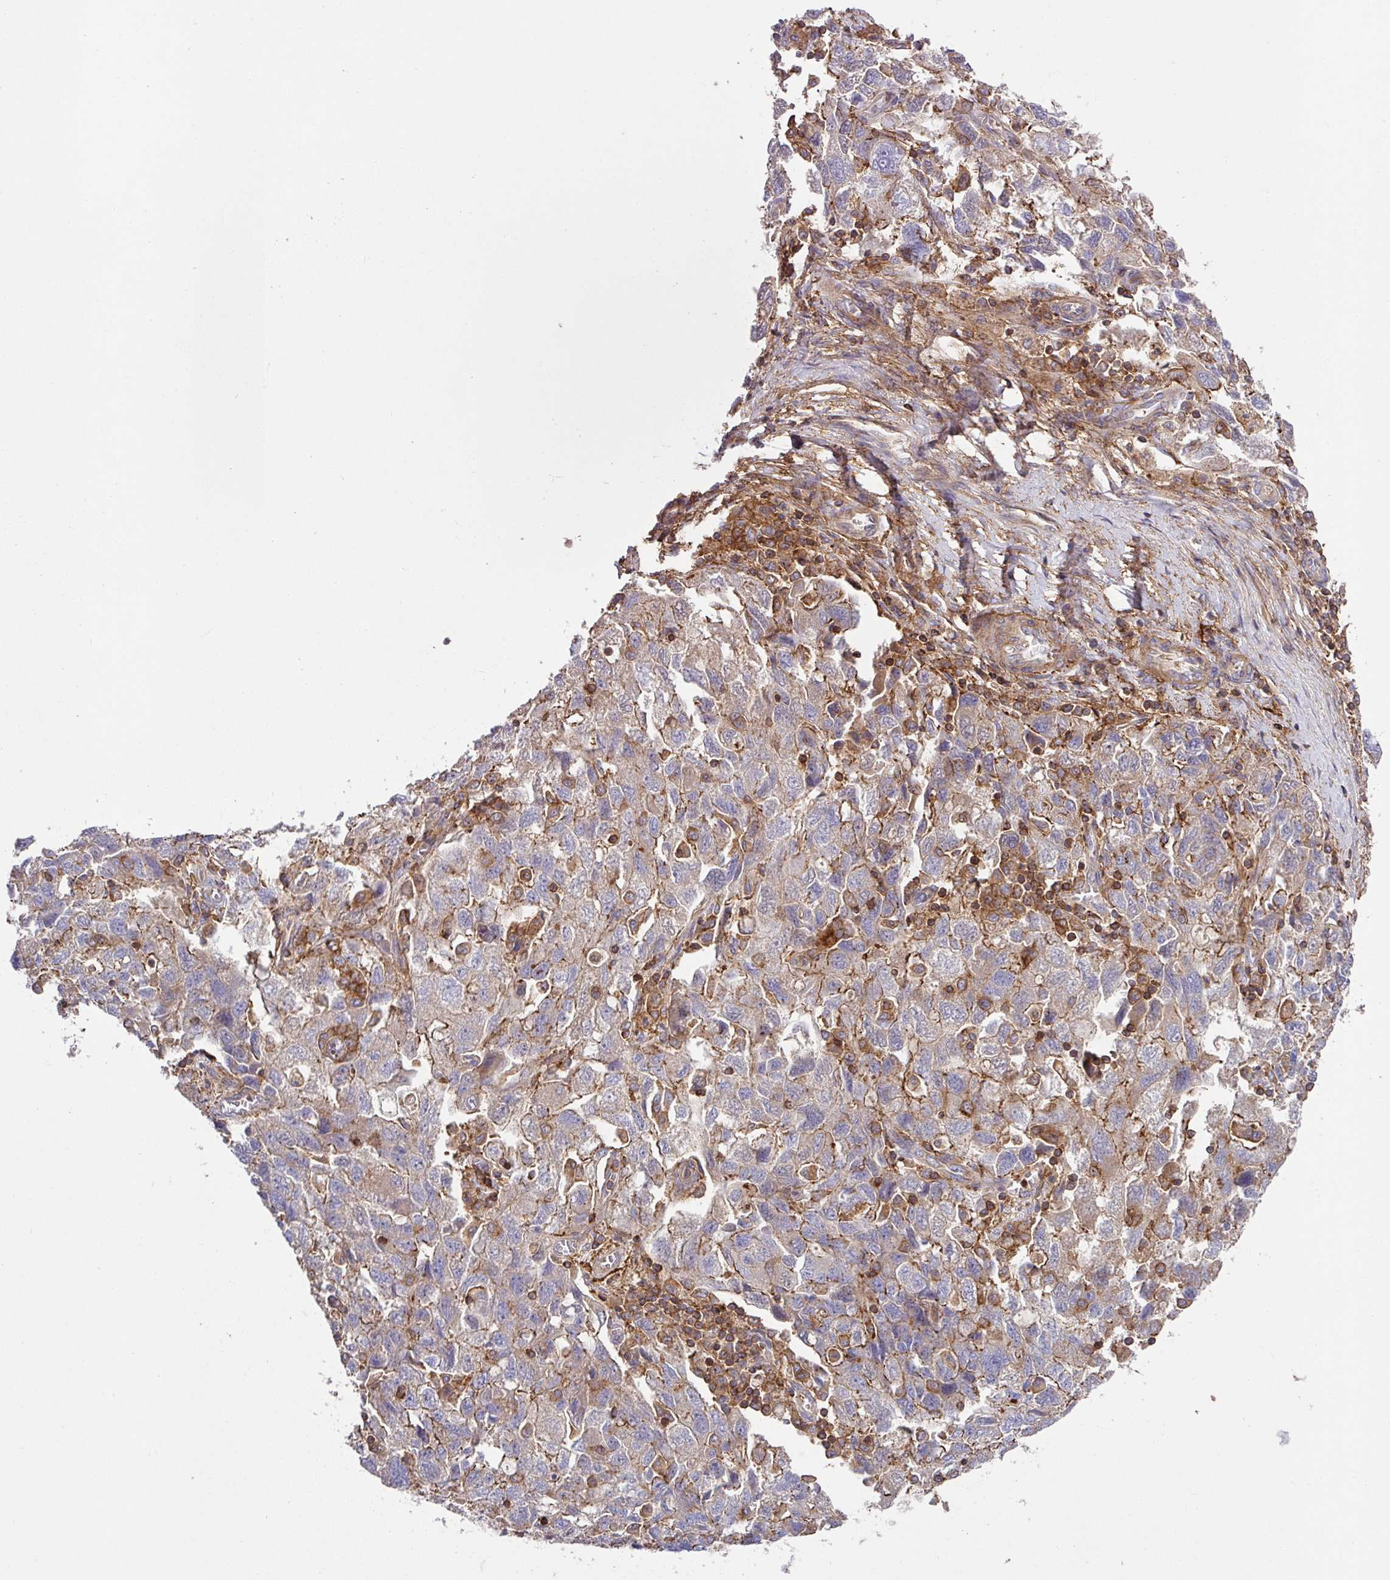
{"staining": {"intensity": "strong", "quantity": "25%-75%", "location": "cytoplasmic/membranous"}, "tissue": "ovarian cancer", "cell_type": "Tumor cells", "image_type": "cancer", "snomed": [{"axis": "morphology", "description": "Carcinoma, NOS"}, {"axis": "morphology", "description": "Cystadenocarcinoma, serous, NOS"}, {"axis": "topography", "description": "Ovary"}], "caption": "Brown immunohistochemical staining in ovarian cancer shows strong cytoplasmic/membranous positivity in approximately 25%-75% of tumor cells.", "gene": "RIC1", "patient": {"sex": "female", "age": 69}}